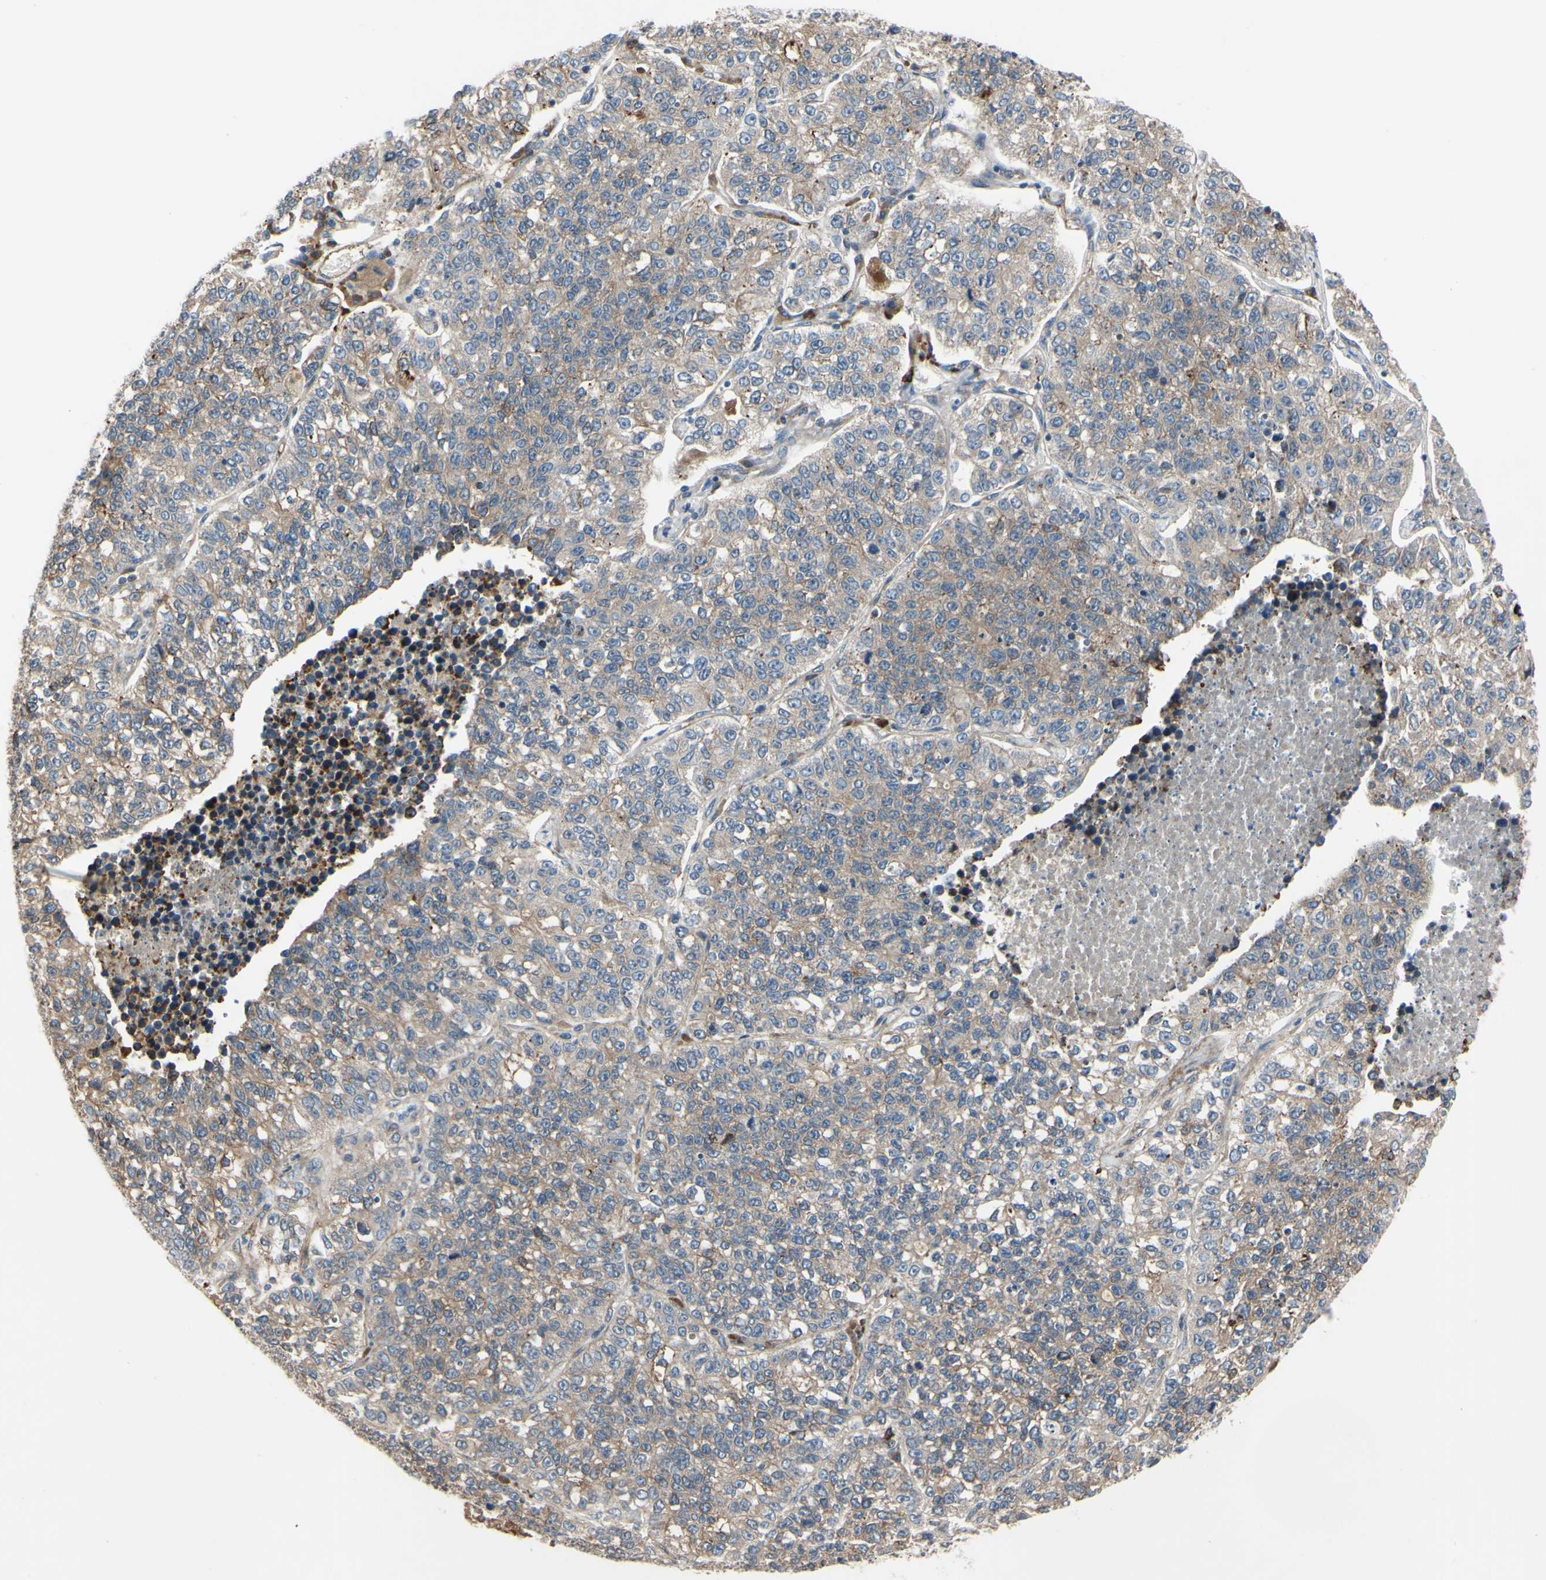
{"staining": {"intensity": "weak", "quantity": ">75%", "location": "cytoplasmic/membranous"}, "tissue": "lung cancer", "cell_type": "Tumor cells", "image_type": "cancer", "snomed": [{"axis": "morphology", "description": "Adenocarcinoma, NOS"}, {"axis": "topography", "description": "Lung"}], "caption": "IHC staining of lung cancer (adenocarcinoma), which shows low levels of weak cytoplasmic/membranous expression in approximately >75% of tumor cells indicating weak cytoplasmic/membranous protein expression. The staining was performed using DAB (3,3'-diaminobenzidine) (brown) for protein detection and nuclei were counterstained in hematoxylin (blue).", "gene": "XIAP", "patient": {"sex": "male", "age": 49}}